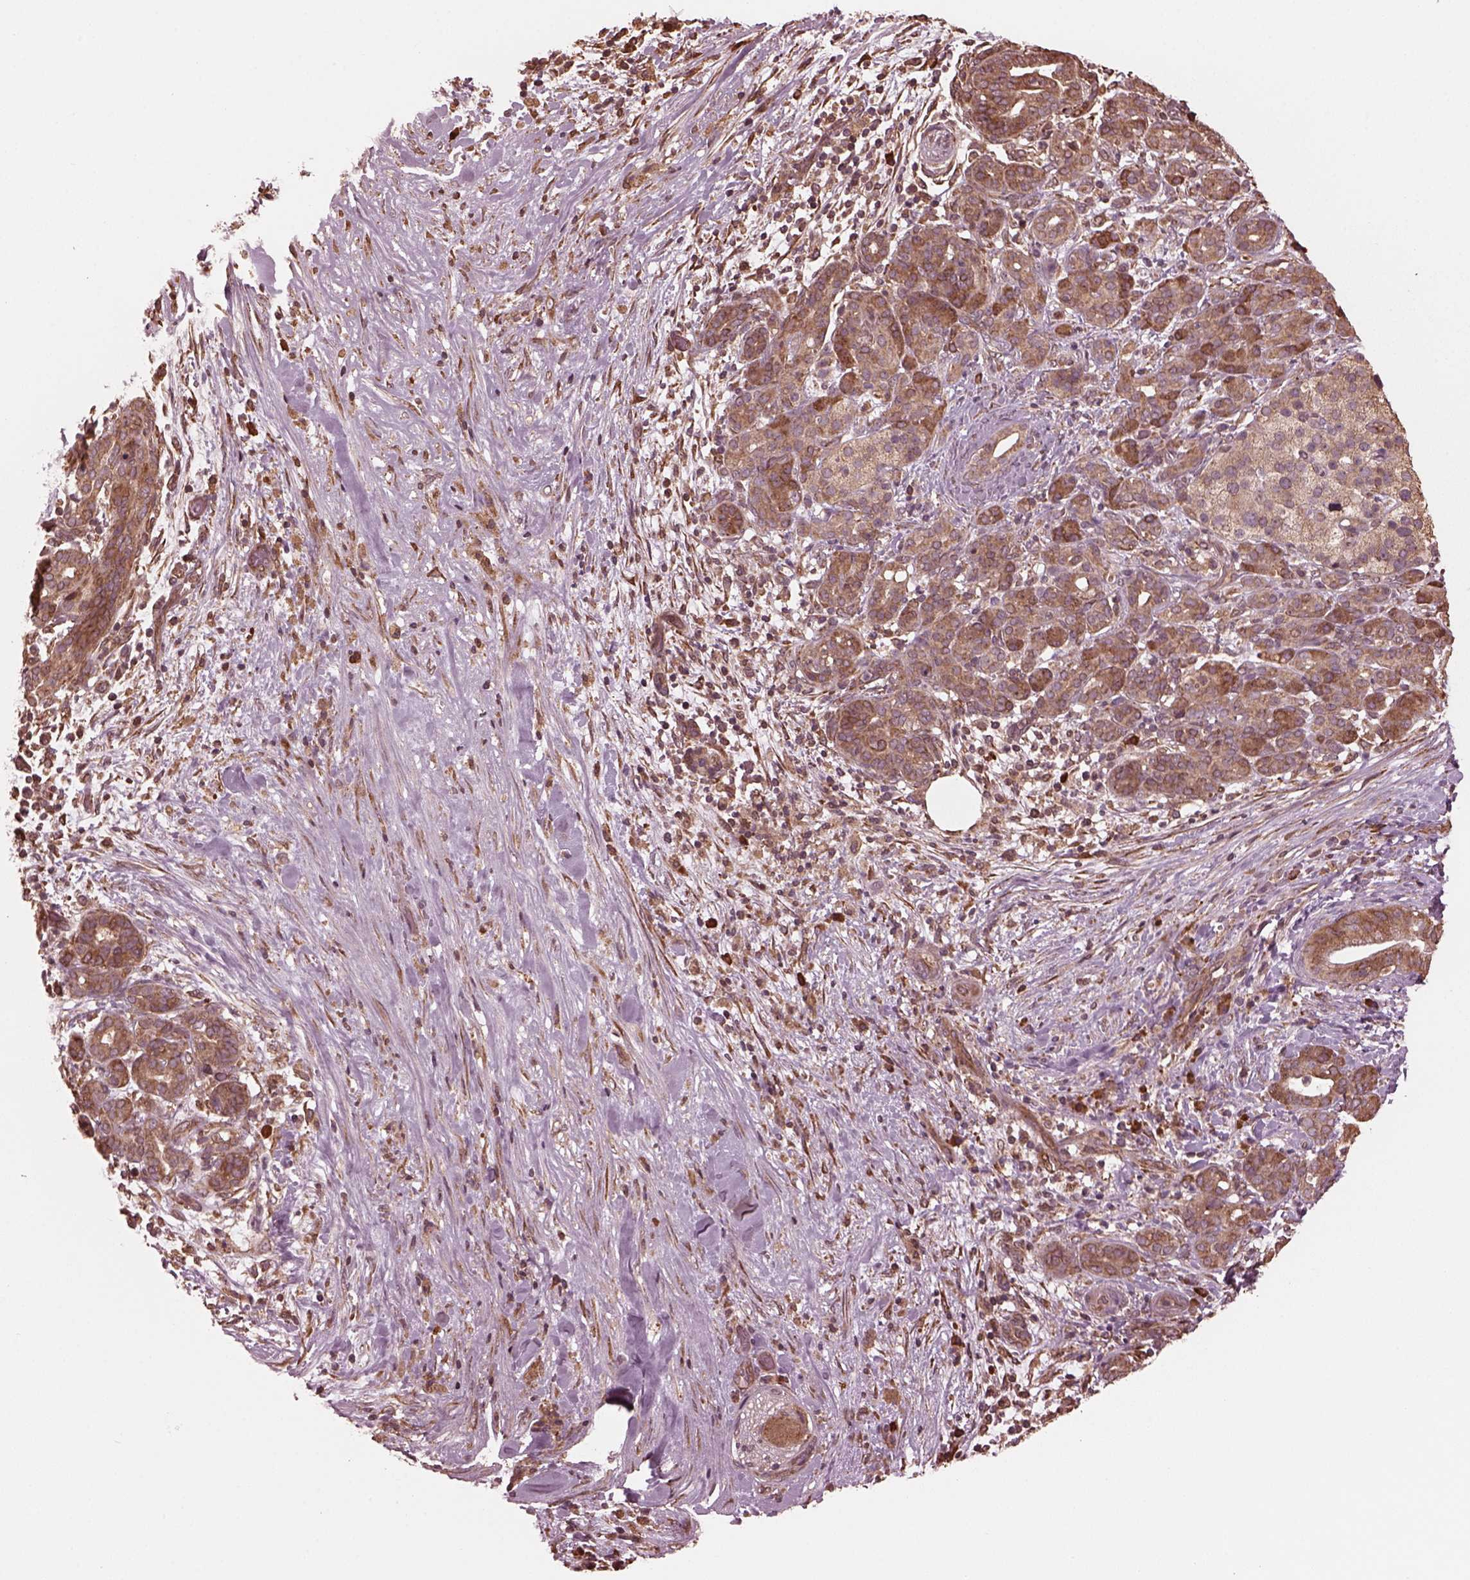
{"staining": {"intensity": "moderate", "quantity": ">75%", "location": "cytoplasmic/membranous"}, "tissue": "pancreatic cancer", "cell_type": "Tumor cells", "image_type": "cancer", "snomed": [{"axis": "morphology", "description": "Adenocarcinoma, NOS"}, {"axis": "topography", "description": "Pancreas"}], "caption": "Protein staining displays moderate cytoplasmic/membranous expression in about >75% of tumor cells in pancreatic cancer. Nuclei are stained in blue.", "gene": "ZNF292", "patient": {"sex": "male", "age": 44}}